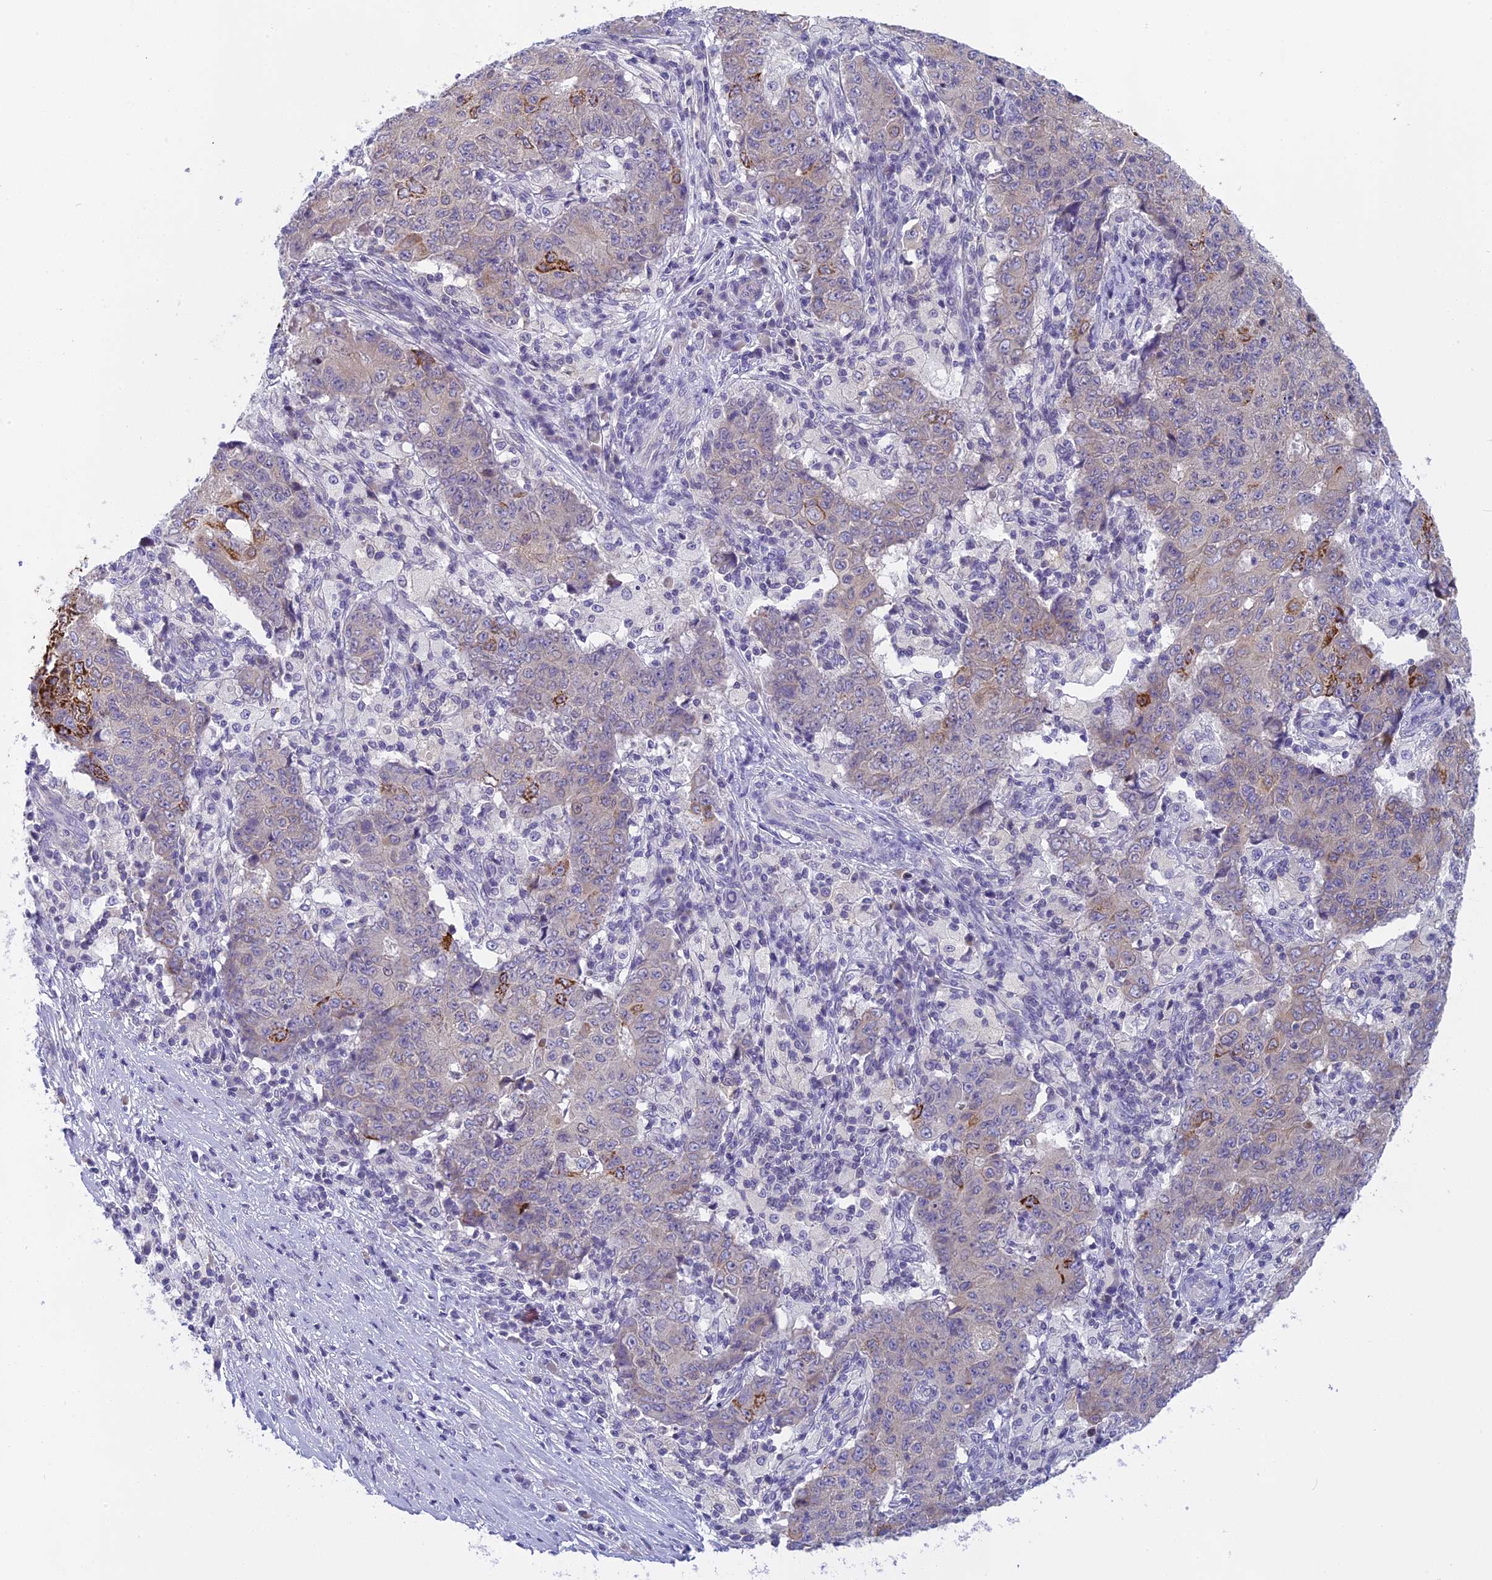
{"staining": {"intensity": "strong", "quantity": "<25%", "location": "cytoplasmic/membranous"}, "tissue": "ovarian cancer", "cell_type": "Tumor cells", "image_type": "cancer", "snomed": [{"axis": "morphology", "description": "Carcinoma, endometroid"}, {"axis": "topography", "description": "Ovary"}], "caption": "This is an image of immunohistochemistry staining of endometroid carcinoma (ovarian), which shows strong staining in the cytoplasmic/membranous of tumor cells.", "gene": "ARHGEF37", "patient": {"sex": "female", "age": 42}}